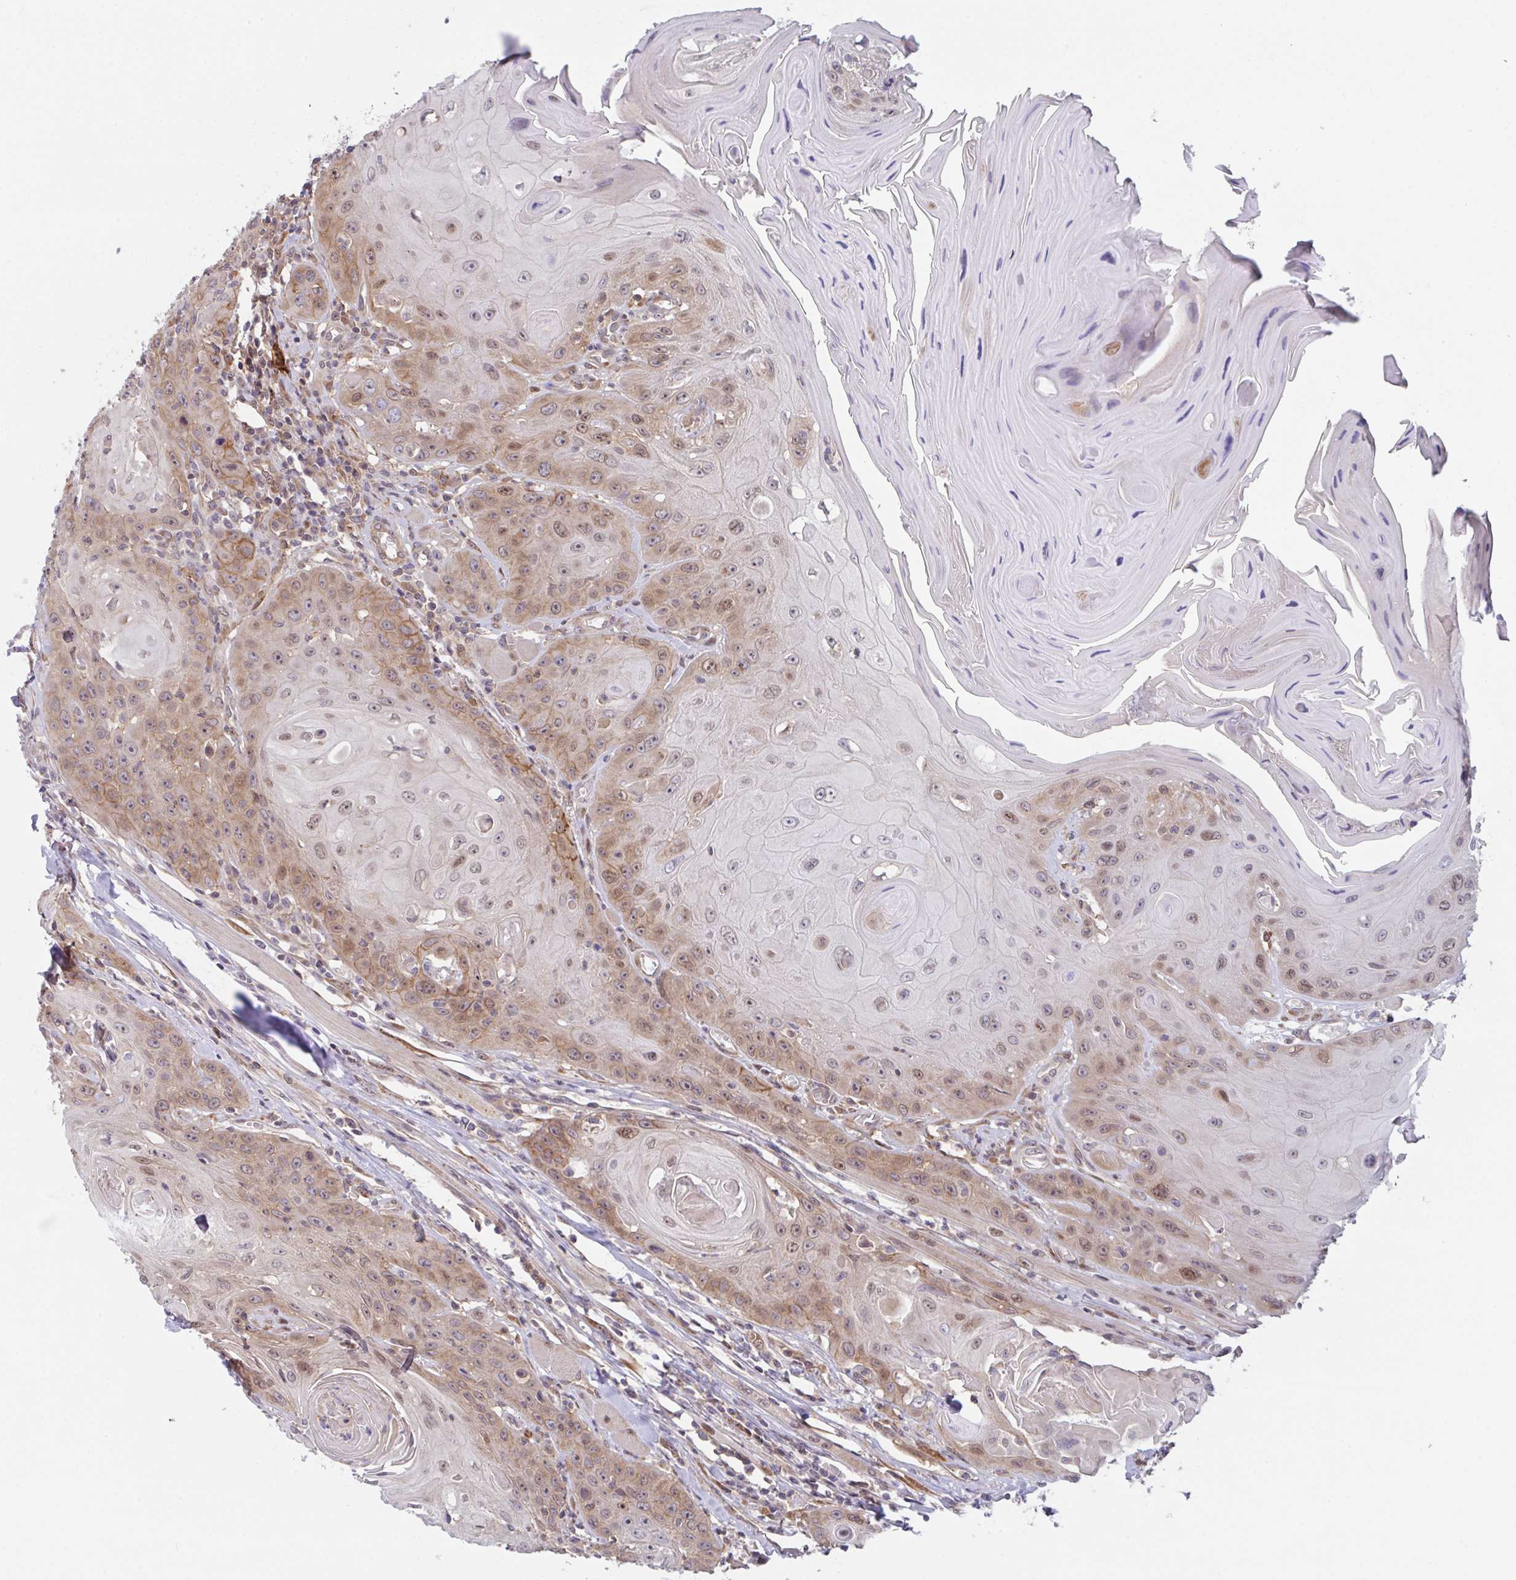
{"staining": {"intensity": "moderate", "quantity": ">75%", "location": "cytoplasmic/membranous,nuclear"}, "tissue": "head and neck cancer", "cell_type": "Tumor cells", "image_type": "cancer", "snomed": [{"axis": "morphology", "description": "Squamous cell carcinoma, NOS"}, {"axis": "topography", "description": "Head-Neck"}], "caption": "There is medium levels of moderate cytoplasmic/membranous and nuclear positivity in tumor cells of squamous cell carcinoma (head and neck), as demonstrated by immunohistochemical staining (brown color).", "gene": "RBM18", "patient": {"sex": "female", "age": 59}}